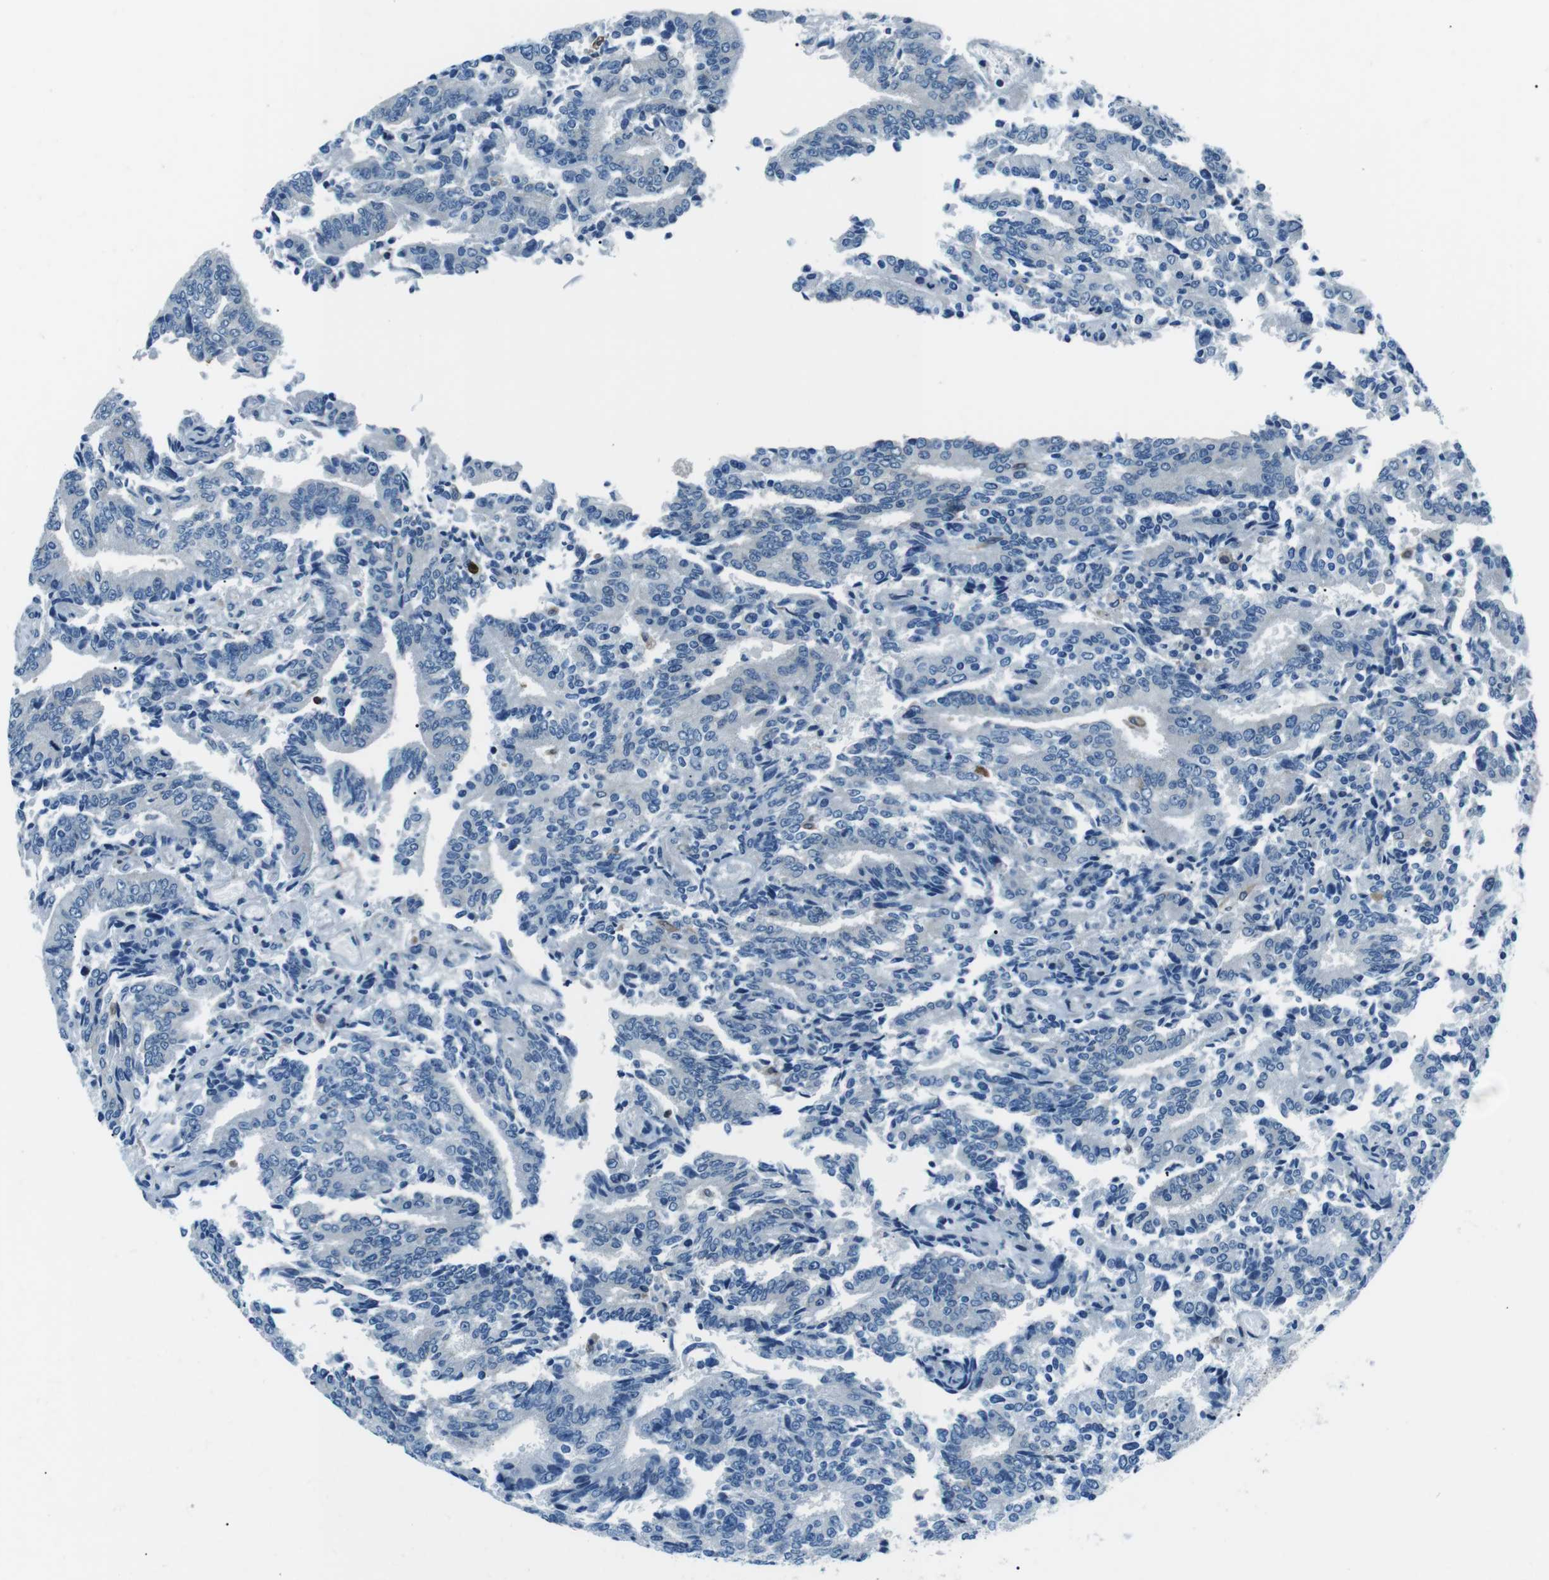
{"staining": {"intensity": "negative", "quantity": "none", "location": "none"}, "tissue": "prostate cancer", "cell_type": "Tumor cells", "image_type": "cancer", "snomed": [{"axis": "morphology", "description": "Normal tissue, NOS"}, {"axis": "morphology", "description": "Adenocarcinoma, High grade"}, {"axis": "topography", "description": "Prostate"}, {"axis": "topography", "description": "Seminal veicle"}], "caption": "IHC image of human prostate cancer (adenocarcinoma (high-grade)) stained for a protein (brown), which reveals no expression in tumor cells.", "gene": "BLNK", "patient": {"sex": "male", "age": 55}}